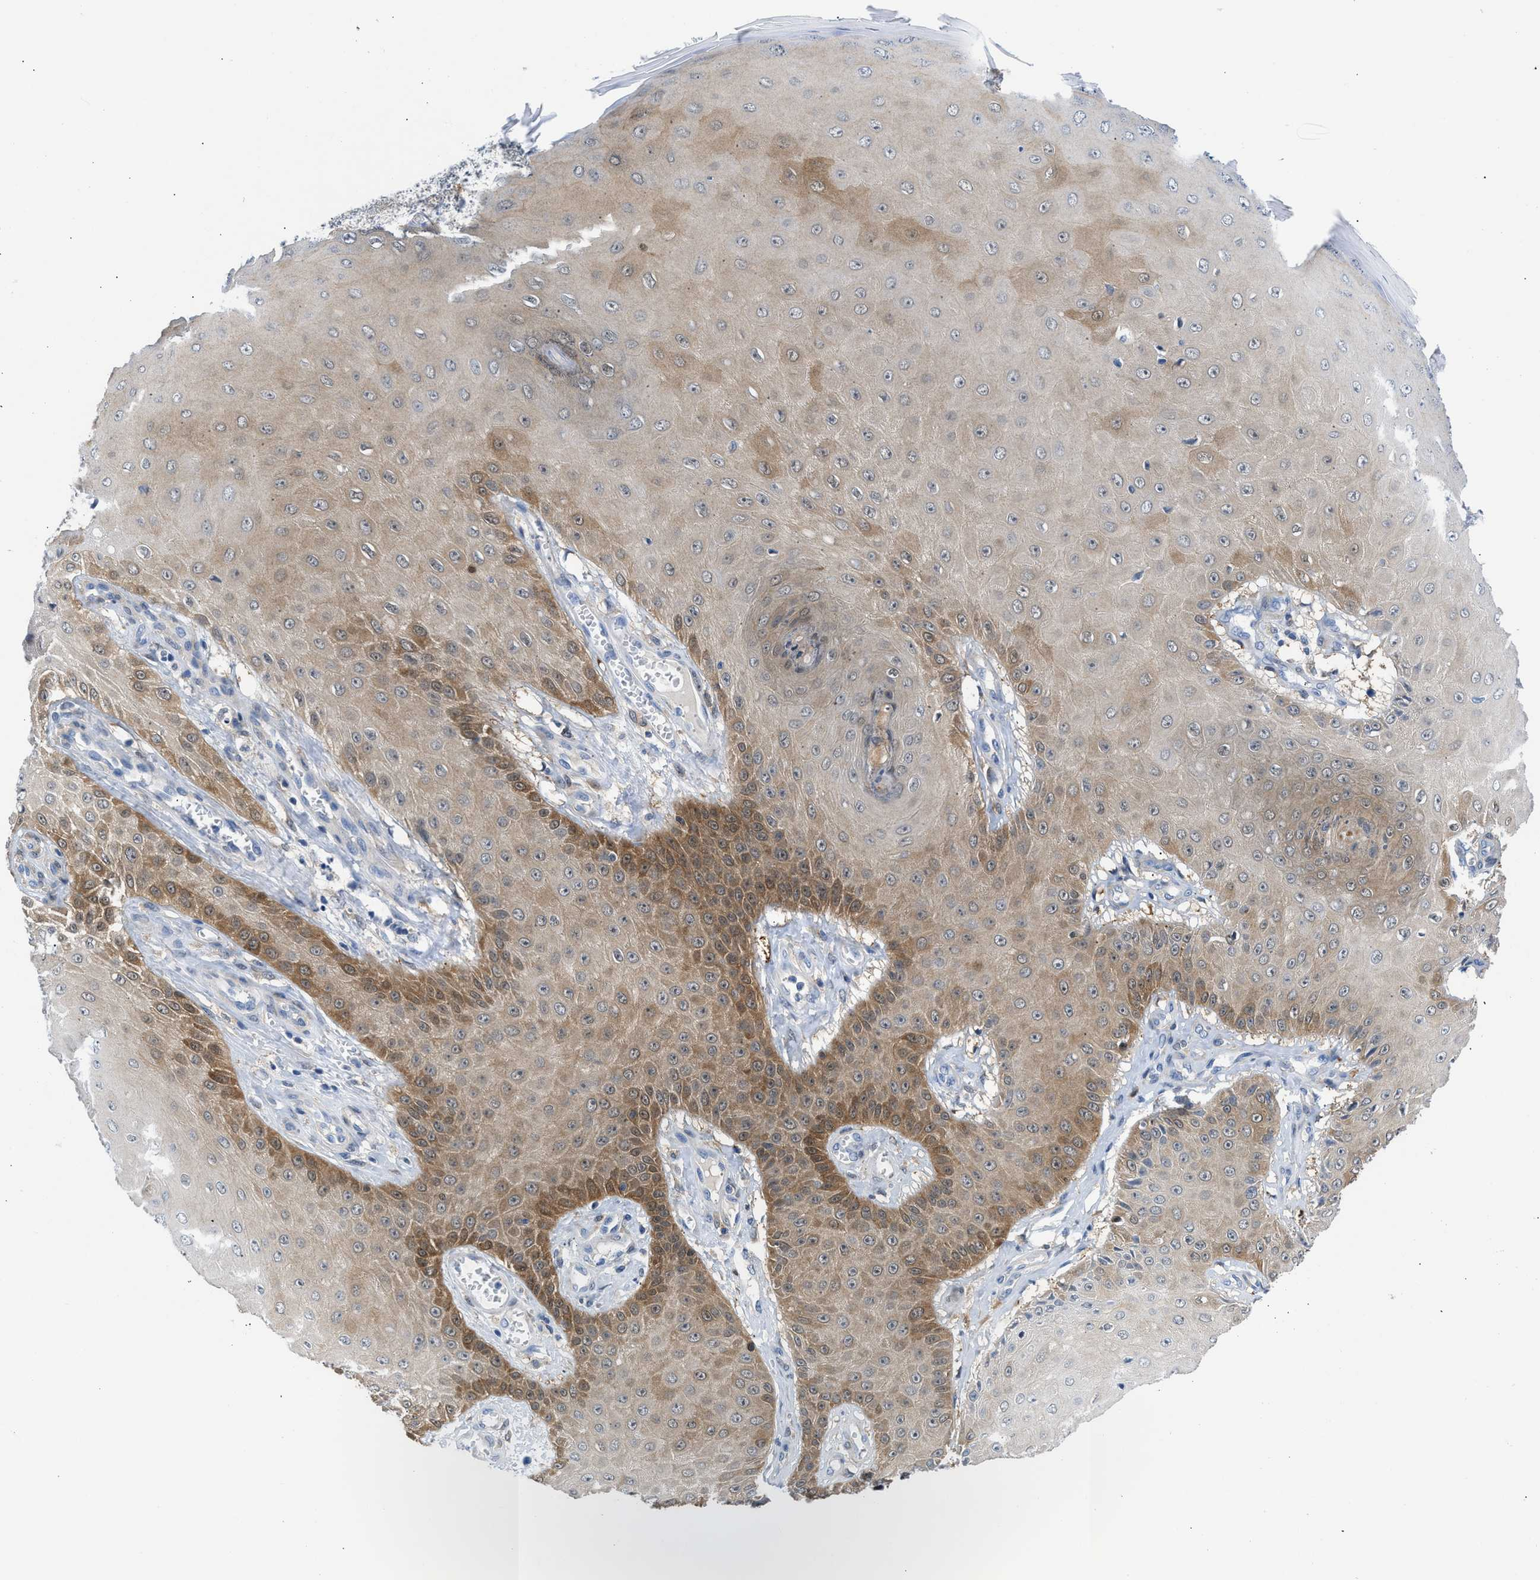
{"staining": {"intensity": "moderate", "quantity": "25%-75%", "location": "cytoplasmic/membranous"}, "tissue": "skin cancer", "cell_type": "Tumor cells", "image_type": "cancer", "snomed": [{"axis": "morphology", "description": "Squamous cell carcinoma, NOS"}, {"axis": "topography", "description": "Skin"}], "caption": "Approximately 25%-75% of tumor cells in skin cancer (squamous cell carcinoma) exhibit moderate cytoplasmic/membranous protein positivity as visualized by brown immunohistochemical staining.", "gene": "CBR1", "patient": {"sex": "male", "age": 74}}